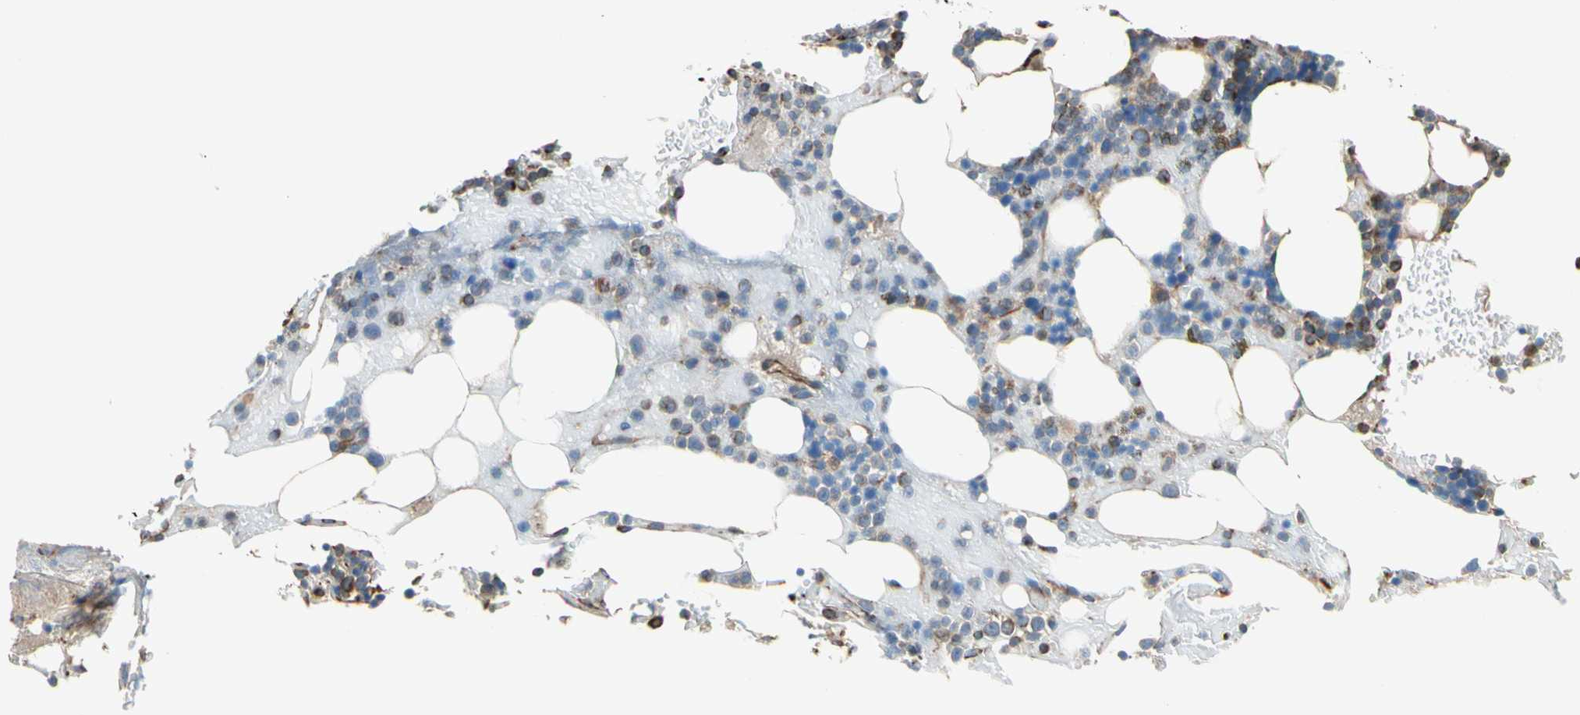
{"staining": {"intensity": "moderate", "quantity": "25%-75%", "location": "cytoplasmic/membranous"}, "tissue": "bone marrow", "cell_type": "Hematopoietic cells", "image_type": "normal", "snomed": [{"axis": "morphology", "description": "Normal tissue, NOS"}, {"axis": "topography", "description": "Bone marrow"}], "caption": "Immunohistochemical staining of benign bone marrow displays 25%-75% levels of moderate cytoplasmic/membranous protein positivity in approximately 25%-75% of hematopoietic cells.", "gene": "TRAF2", "patient": {"sex": "female", "age": 73}}